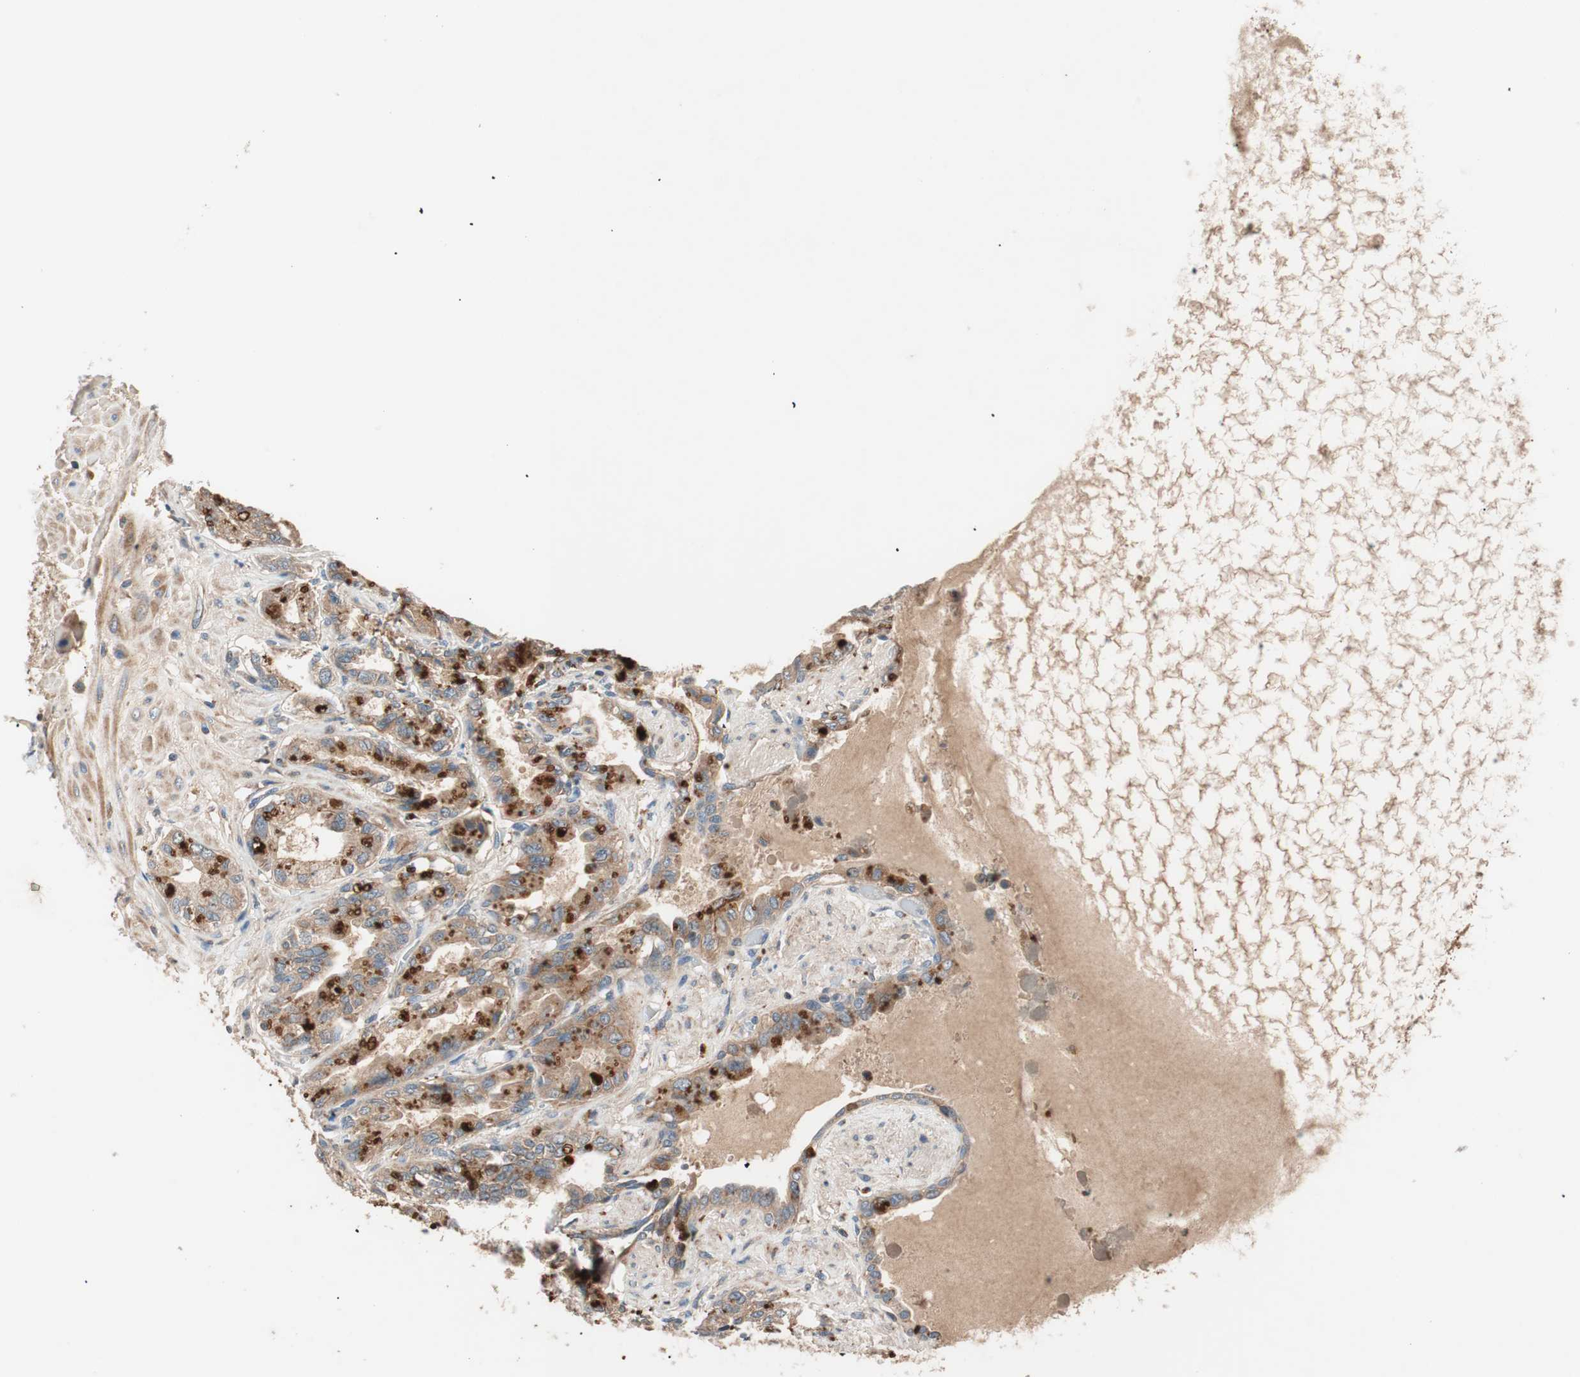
{"staining": {"intensity": "strong", "quantity": "25%-75%", "location": "cytoplasmic/membranous"}, "tissue": "seminal vesicle", "cell_type": "Glandular cells", "image_type": "normal", "snomed": [{"axis": "morphology", "description": "Normal tissue, NOS"}, {"axis": "topography", "description": "Seminal veicle"}], "caption": "Immunohistochemical staining of normal seminal vesicle reveals 25%-75% levels of strong cytoplasmic/membranous protein staining in about 25%-75% of glandular cells. (brown staining indicates protein expression, while blue staining denotes nuclei).", "gene": "HPN", "patient": {"sex": "male", "age": 61}}